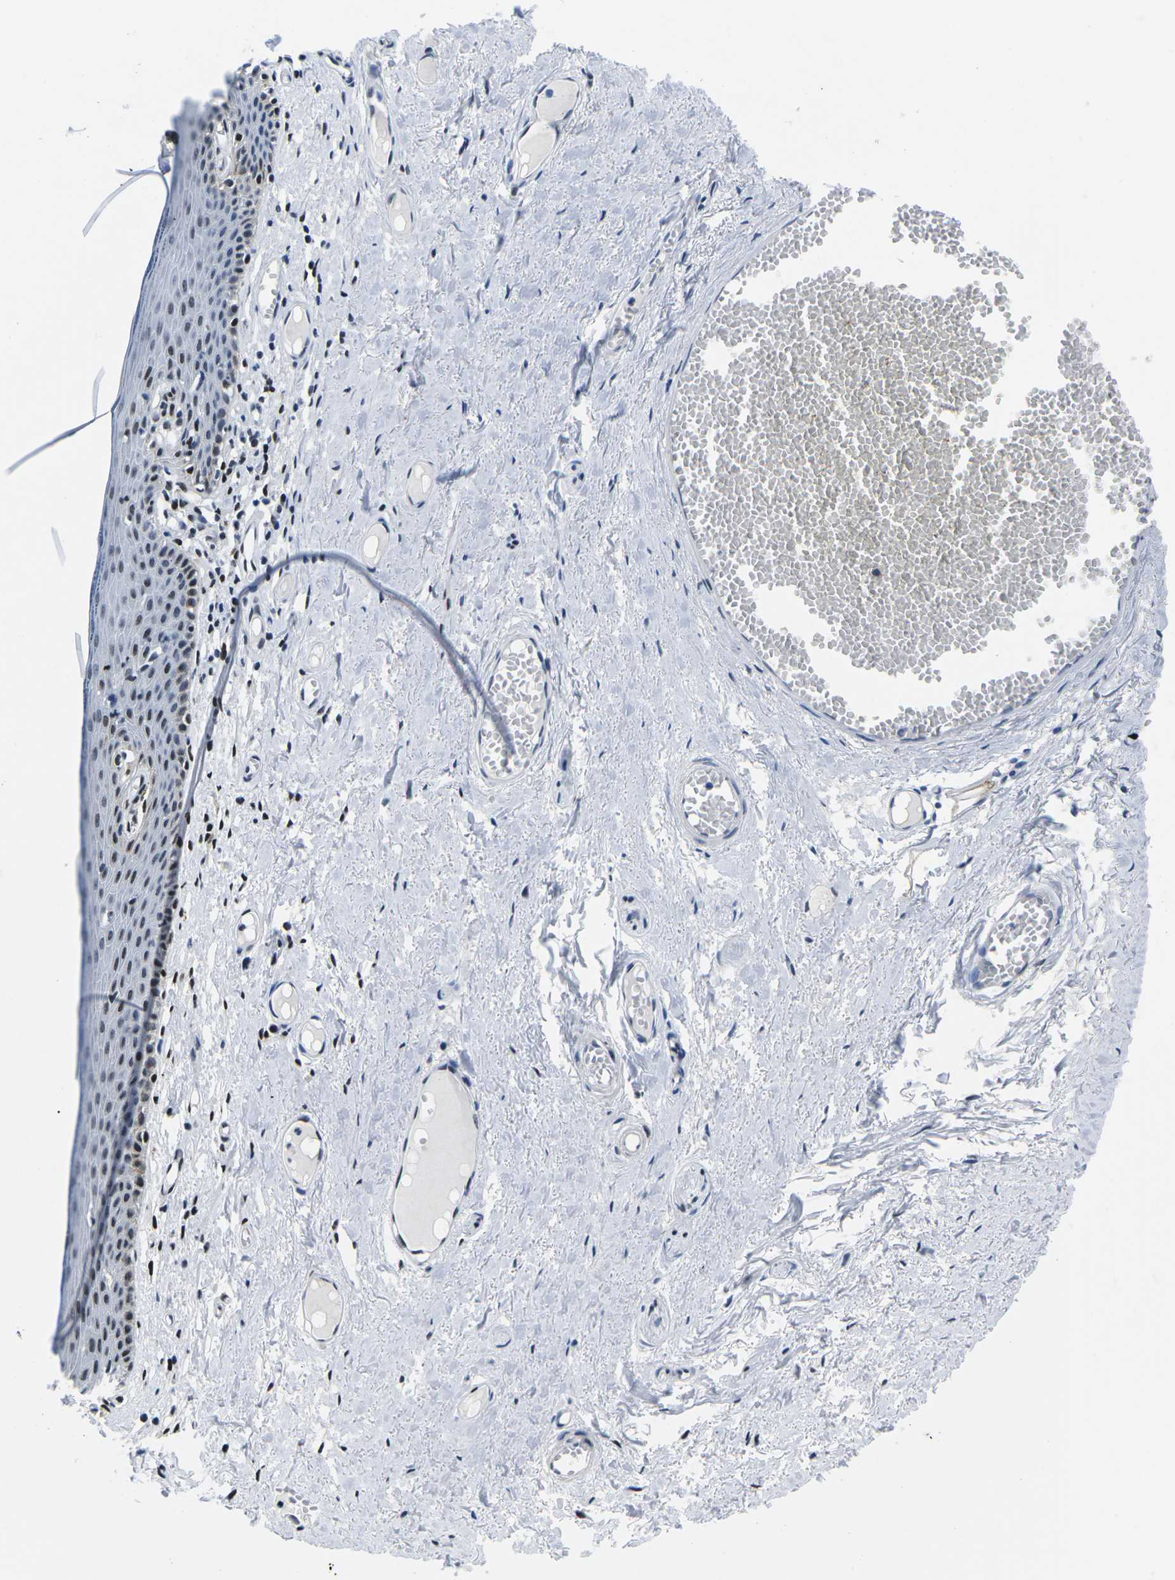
{"staining": {"intensity": "strong", "quantity": "<25%", "location": "nuclear"}, "tissue": "skin", "cell_type": "Epidermal cells", "image_type": "normal", "snomed": [{"axis": "morphology", "description": "Normal tissue, NOS"}, {"axis": "topography", "description": "Adipose tissue"}, {"axis": "topography", "description": "Vascular tissue"}, {"axis": "topography", "description": "Anal"}, {"axis": "topography", "description": "Peripheral nerve tissue"}], "caption": "Protein analysis of unremarkable skin reveals strong nuclear staining in about <25% of epidermal cells.", "gene": "ATF1", "patient": {"sex": "female", "age": 54}}